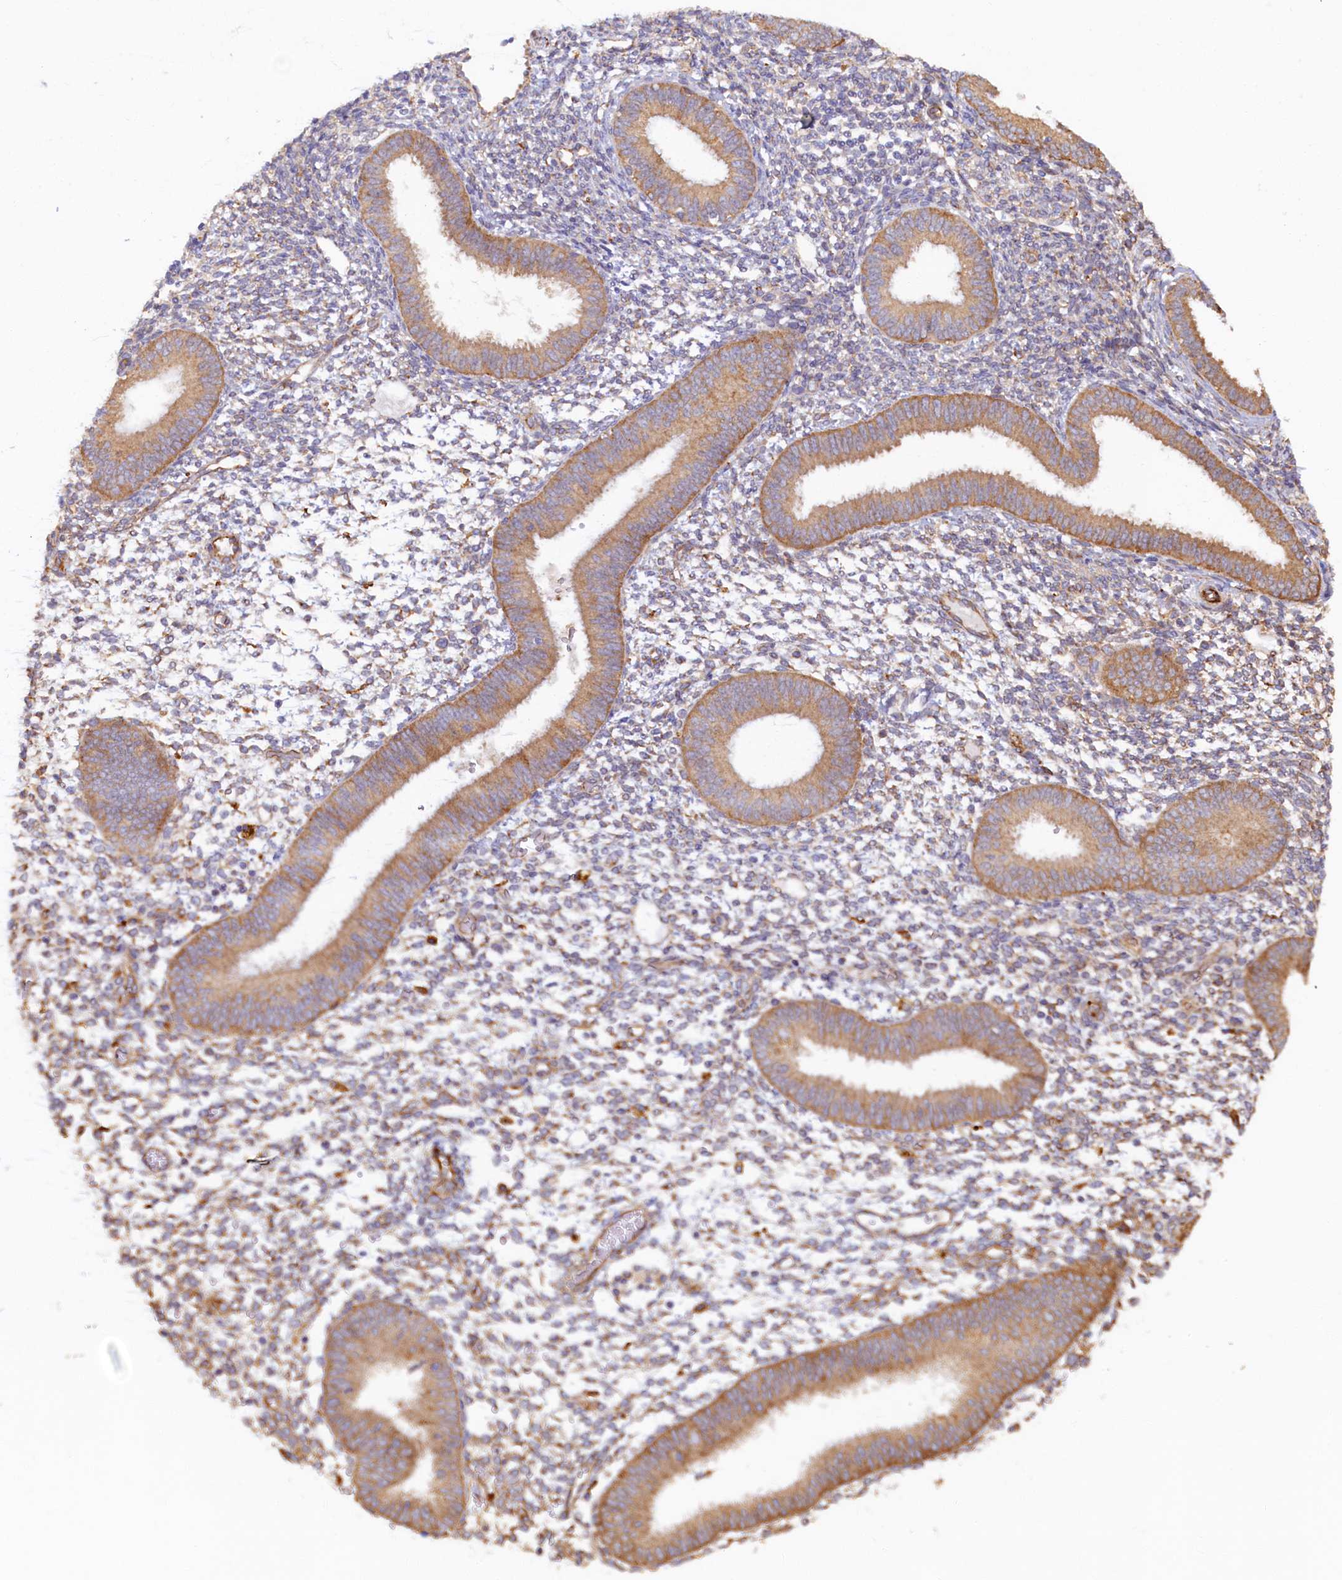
{"staining": {"intensity": "moderate", "quantity": "<25%", "location": "cytoplasmic/membranous"}, "tissue": "endometrium", "cell_type": "Cells in endometrial stroma", "image_type": "normal", "snomed": [{"axis": "morphology", "description": "Normal tissue, NOS"}, {"axis": "topography", "description": "Uterus"}, {"axis": "topography", "description": "Endometrium"}], "caption": "DAB immunohistochemical staining of unremarkable endometrium displays moderate cytoplasmic/membranous protein staining in about <25% of cells in endometrial stroma.", "gene": "STX12", "patient": {"sex": "female", "age": 48}}